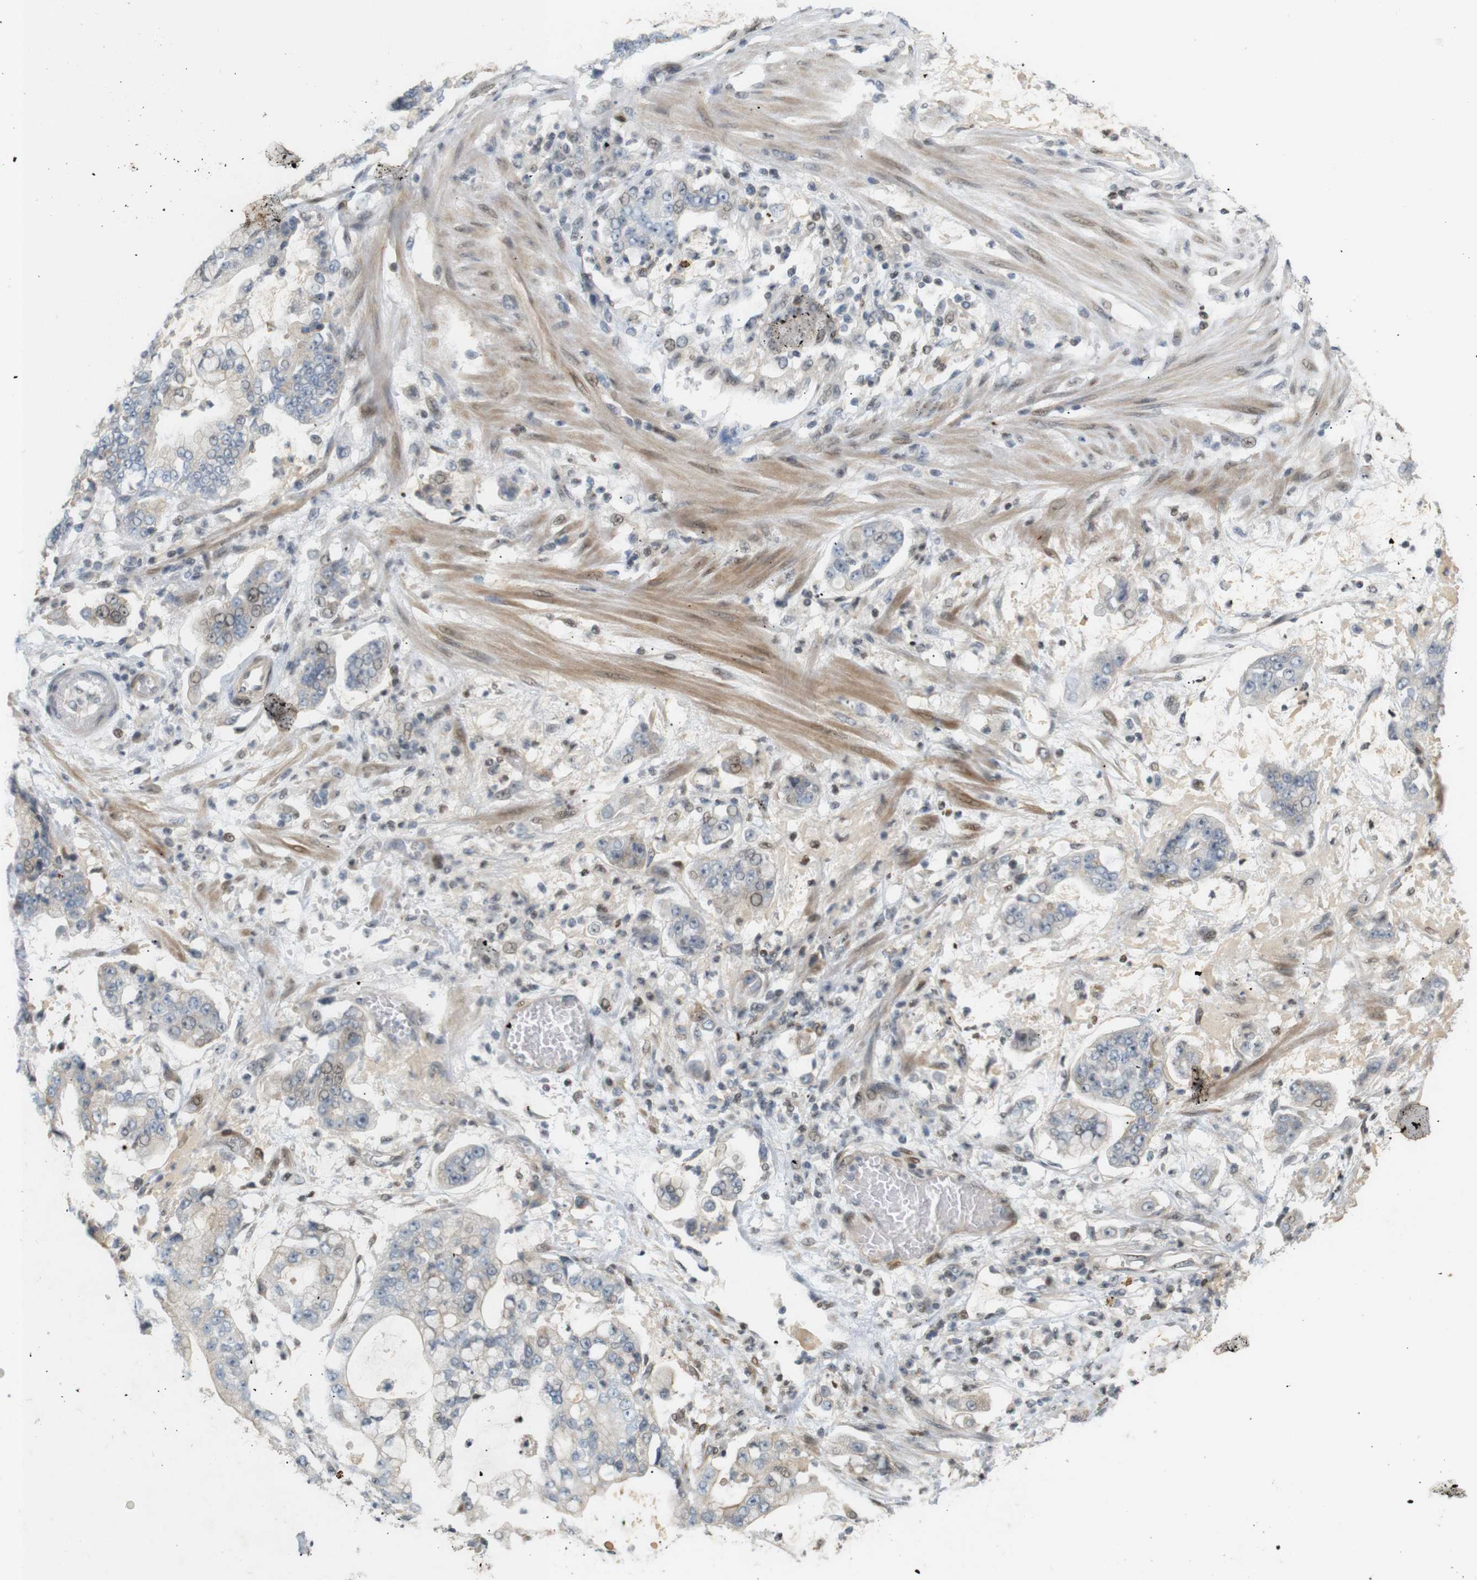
{"staining": {"intensity": "weak", "quantity": "<25%", "location": "nuclear"}, "tissue": "stomach cancer", "cell_type": "Tumor cells", "image_type": "cancer", "snomed": [{"axis": "morphology", "description": "Adenocarcinoma, NOS"}, {"axis": "topography", "description": "Stomach"}], "caption": "The histopathology image shows no significant staining in tumor cells of stomach adenocarcinoma.", "gene": "PPP1R14A", "patient": {"sex": "male", "age": 76}}